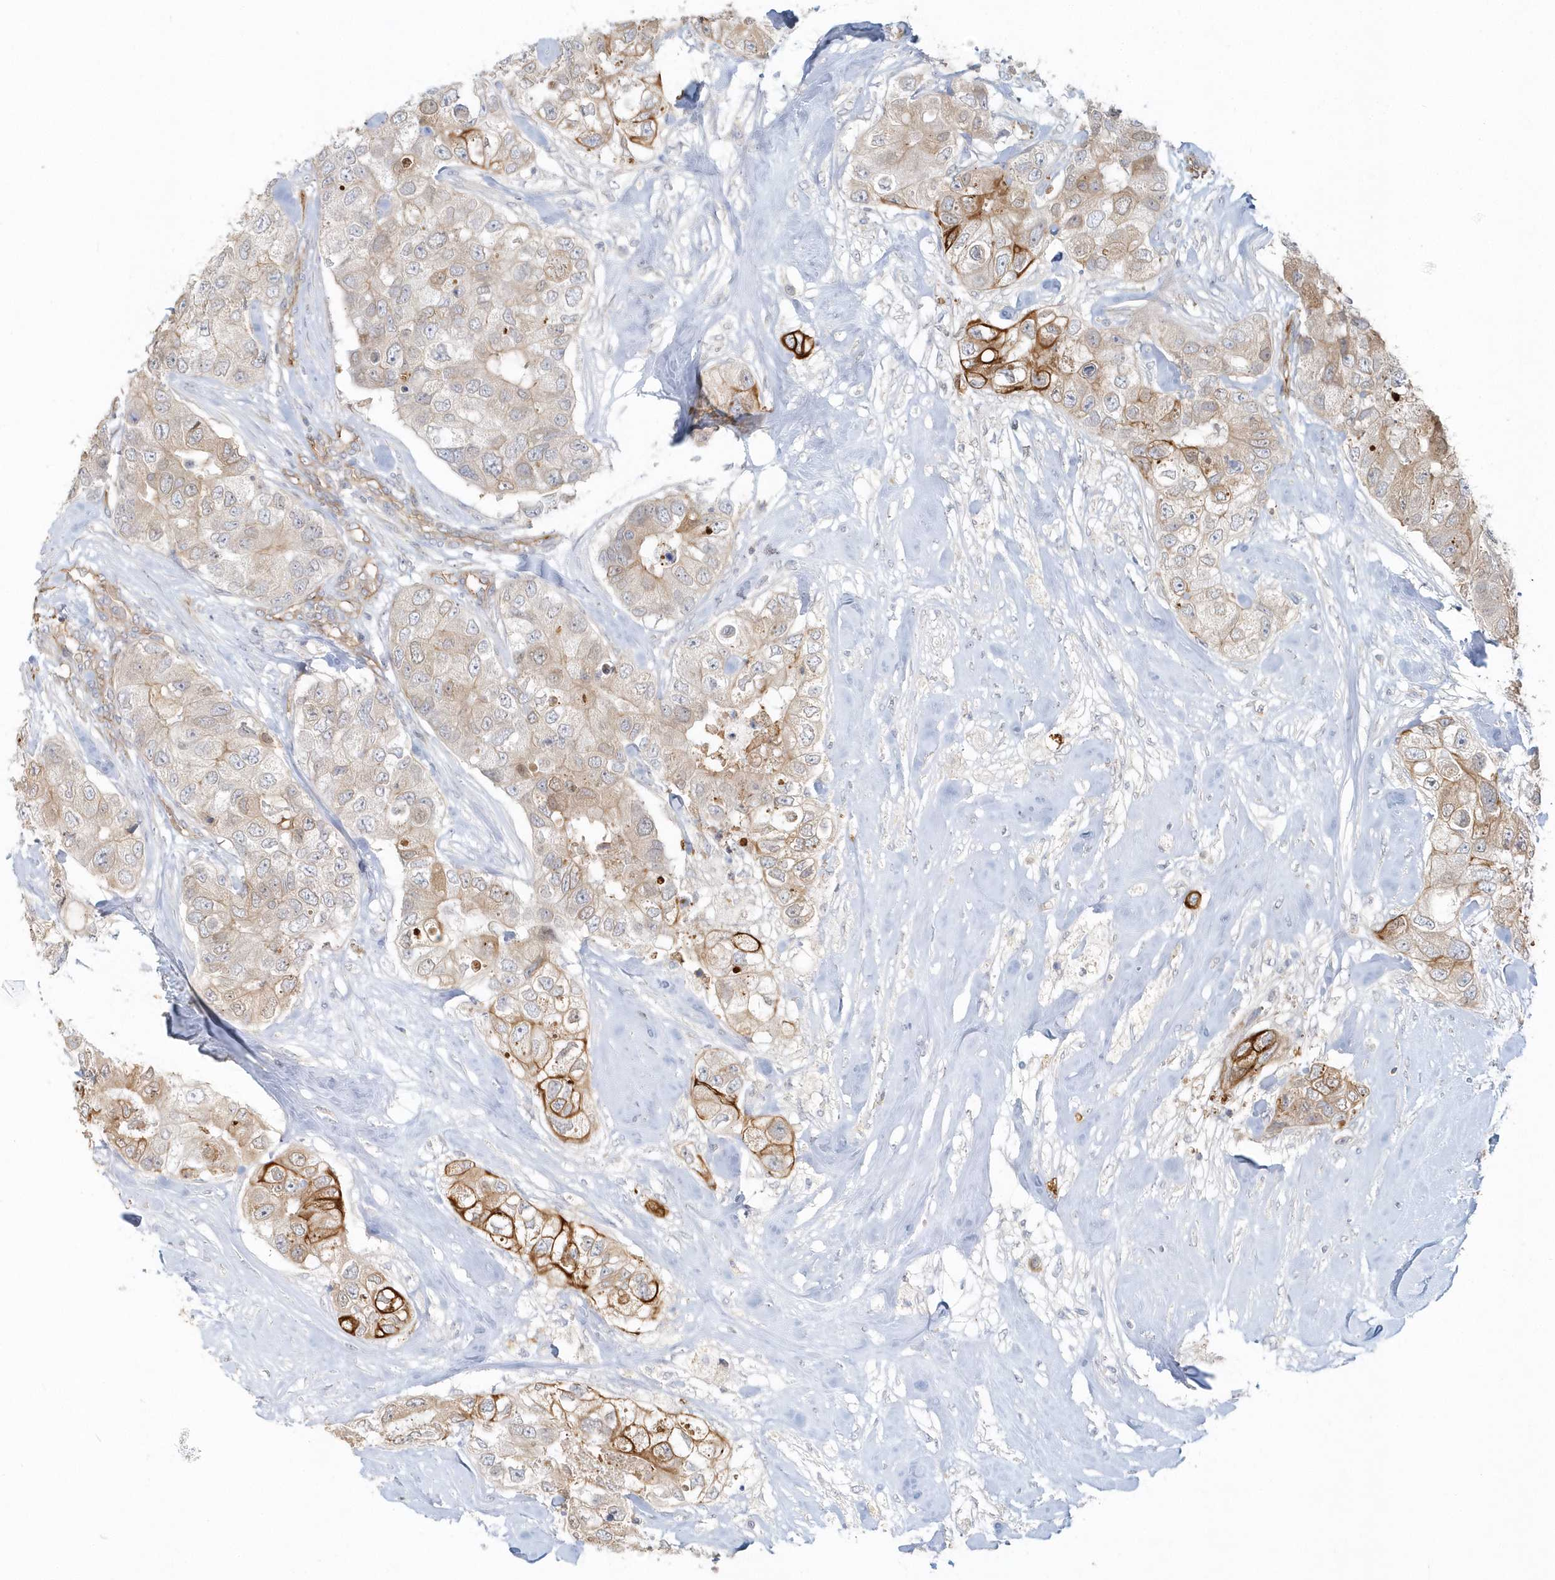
{"staining": {"intensity": "strong", "quantity": "<25%", "location": "cytoplasmic/membranous"}, "tissue": "breast cancer", "cell_type": "Tumor cells", "image_type": "cancer", "snomed": [{"axis": "morphology", "description": "Duct carcinoma"}, {"axis": "topography", "description": "Breast"}], "caption": "Protein staining shows strong cytoplasmic/membranous staining in approximately <25% of tumor cells in breast cancer.", "gene": "DNAH1", "patient": {"sex": "female", "age": 62}}